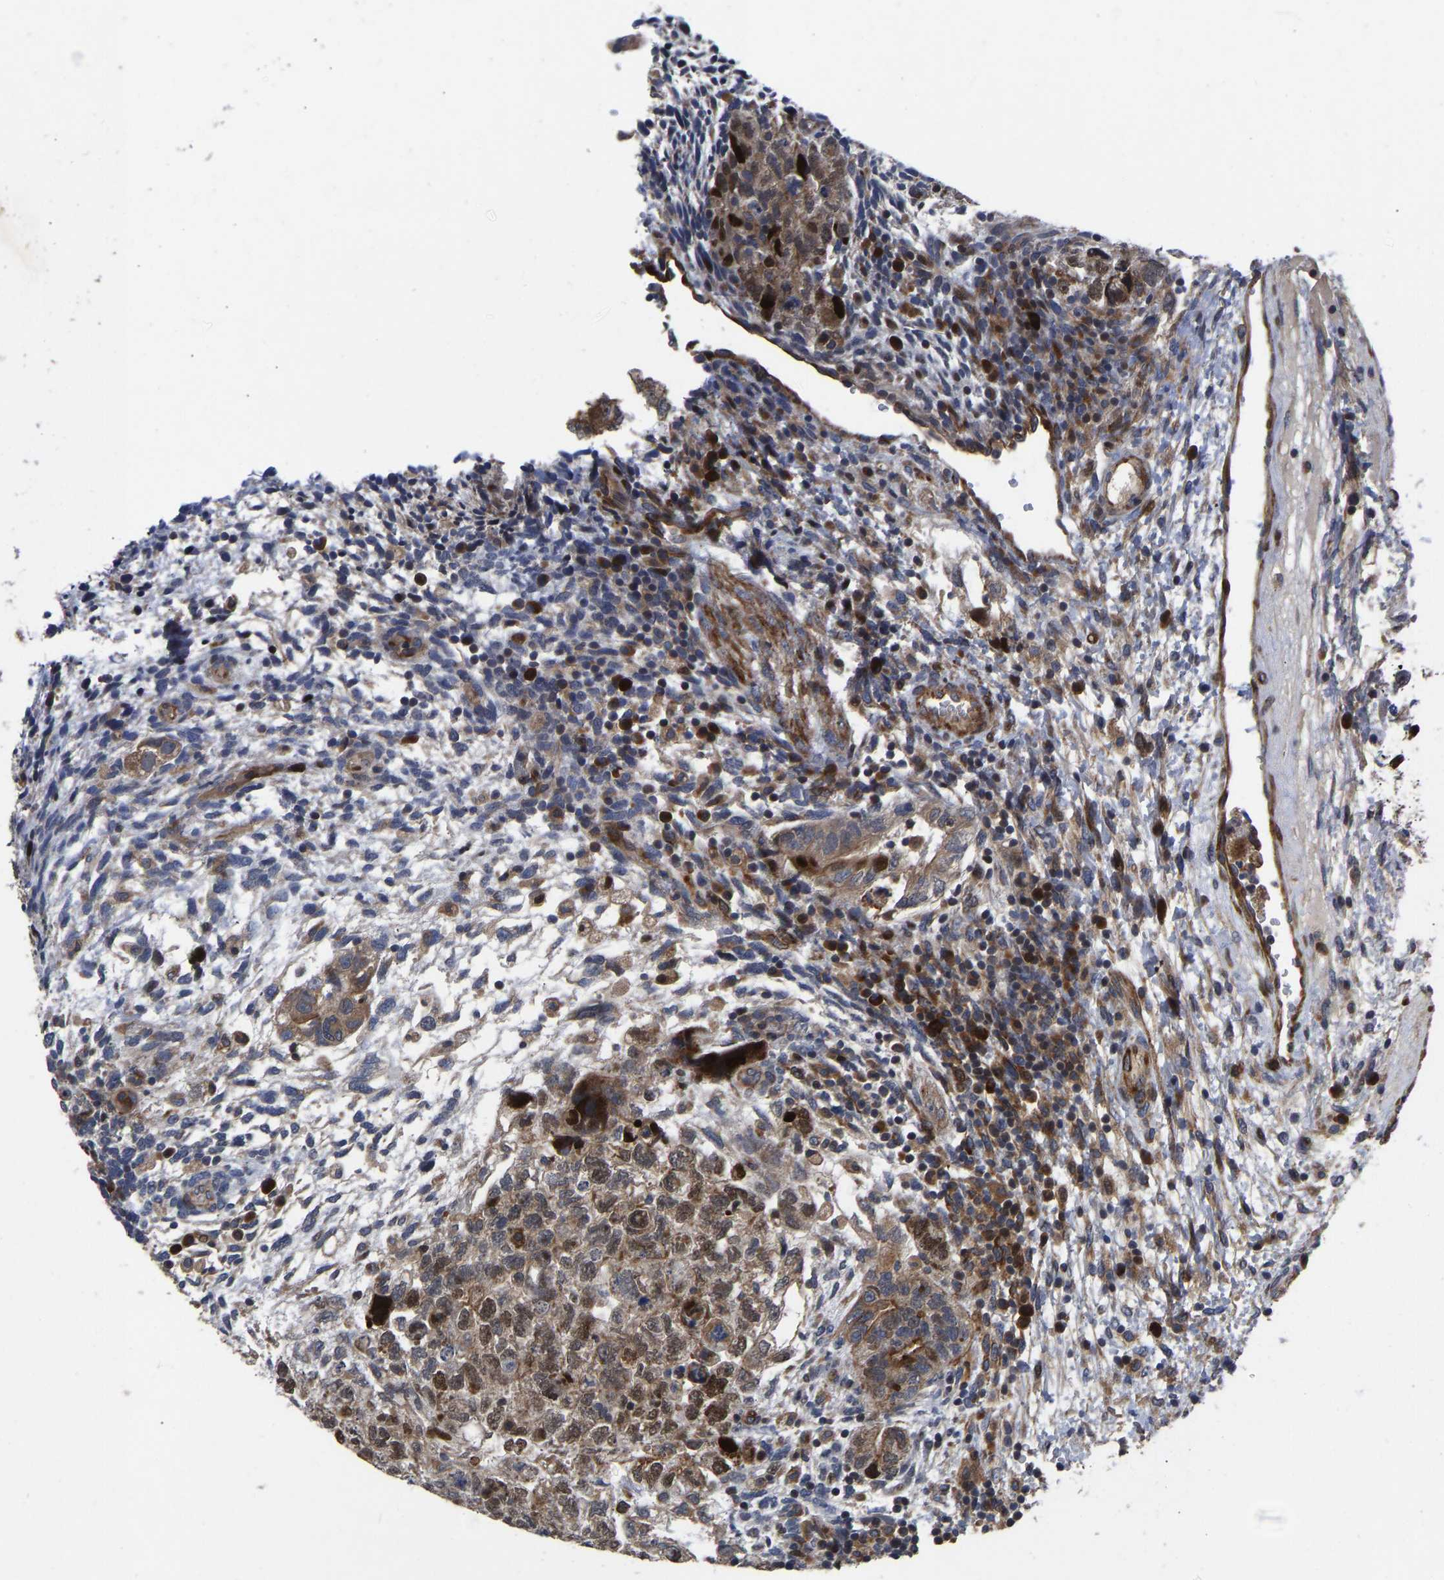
{"staining": {"intensity": "moderate", "quantity": ">75%", "location": "cytoplasmic/membranous,nuclear"}, "tissue": "testis cancer", "cell_type": "Tumor cells", "image_type": "cancer", "snomed": [{"axis": "morphology", "description": "Carcinoma, Embryonal, NOS"}, {"axis": "topography", "description": "Testis"}], "caption": "A brown stain labels moderate cytoplasmic/membranous and nuclear expression of a protein in embryonal carcinoma (testis) tumor cells.", "gene": "TMEM38B", "patient": {"sex": "male", "age": 36}}